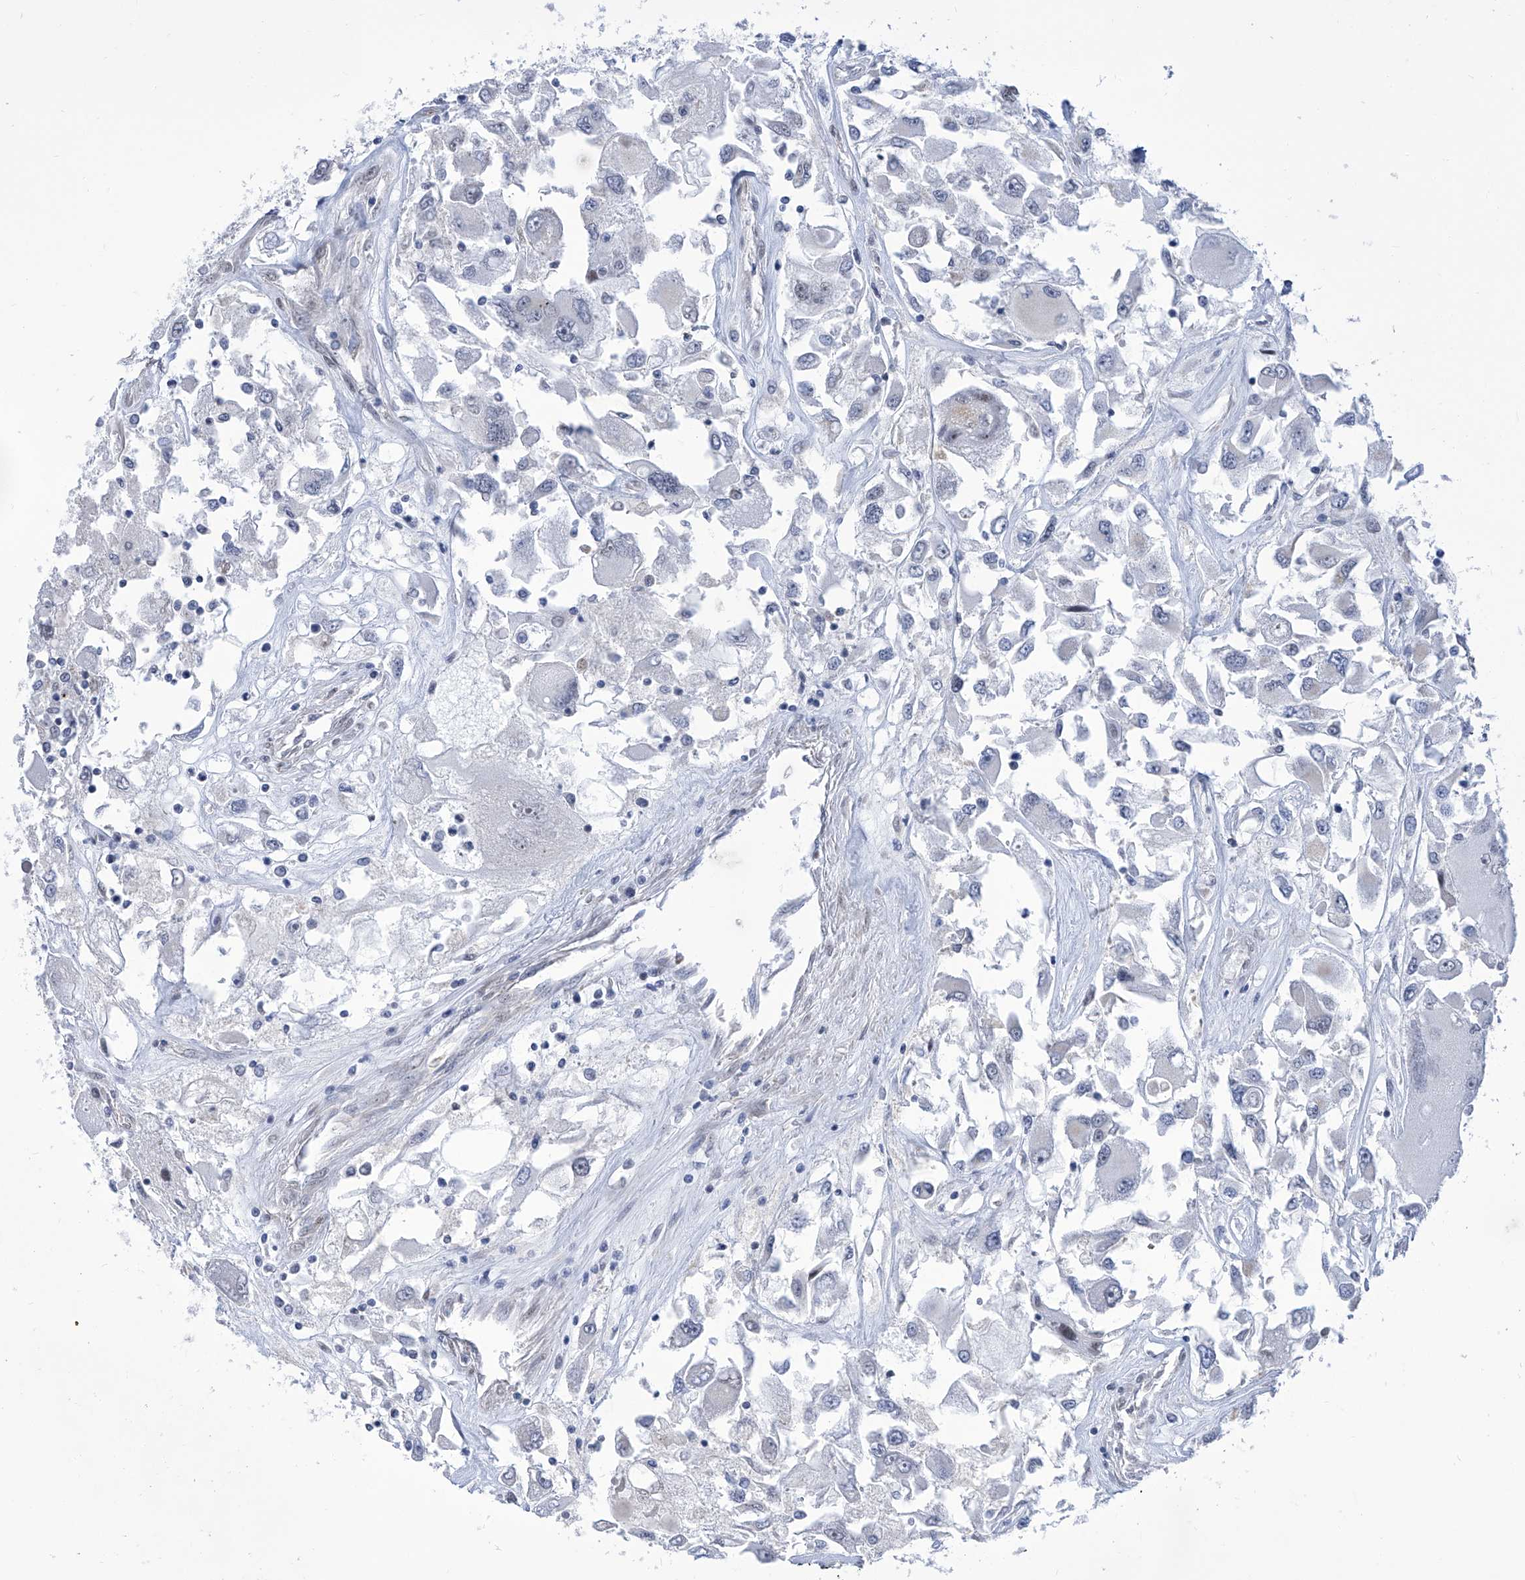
{"staining": {"intensity": "negative", "quantity": "none", "location": "none"}, "tissue": "renal cancer", "cell_type": "Tumor cells", "image_type": "cancer", "snomed": [{"axis": "morphology", "description": "Adenocarcinoma, NOS"}, {"axis": "topography", "description": "Kidney"}], "caption": "Immunohistochemical staining of human renal cancer (adenocarcinoma) demonstrates no significant staining in tumor cells.", "gene": "SART1", "patient": {"sex": "female", "age": 52}}